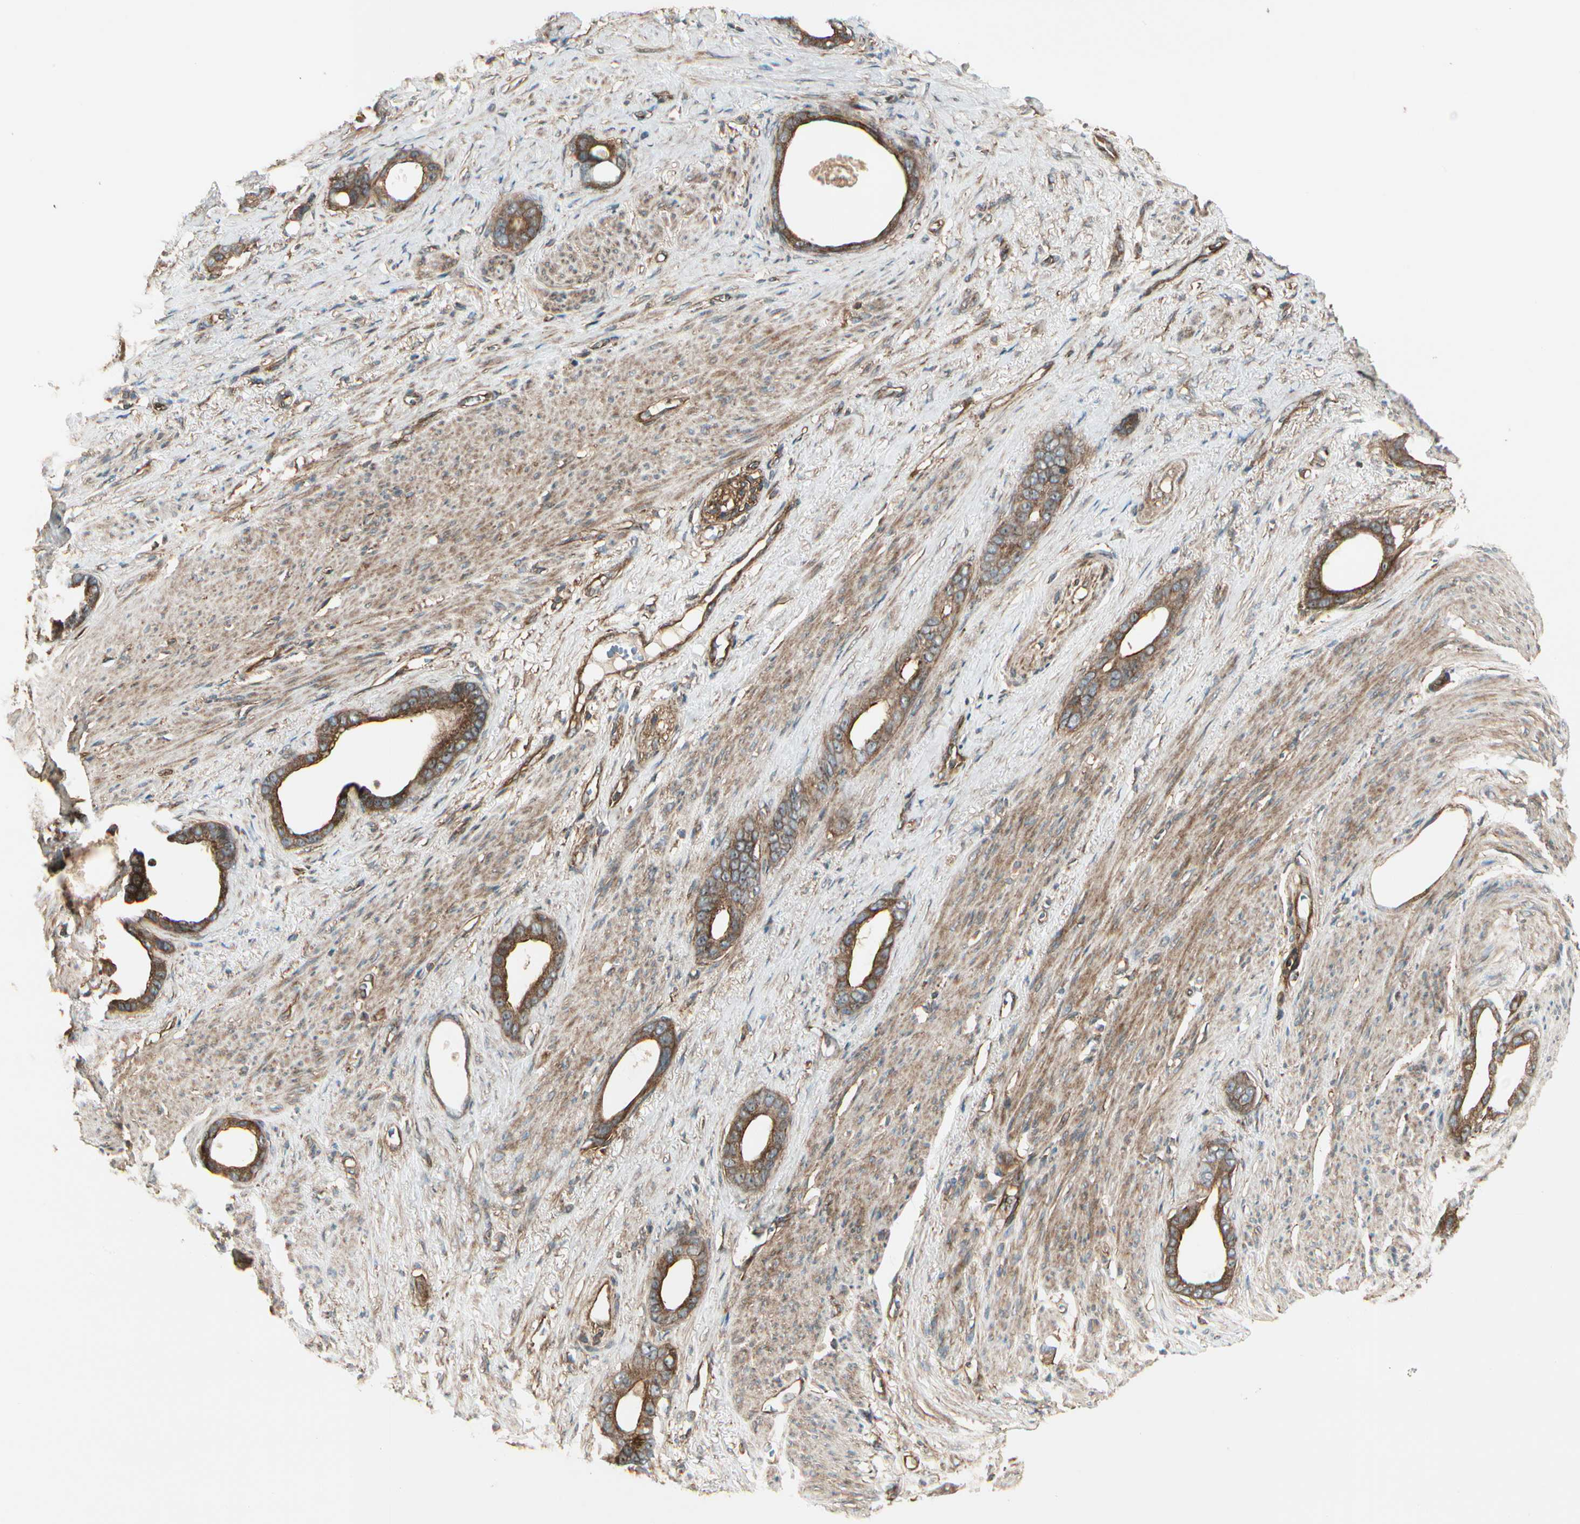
{"staining": {"intensity": "strong", "quantity": ">75%", "location": "cytoplasmic/membranous"}, "tissue": "stomach cancer", "cell_type": "Tumor cells", "image_type": "cancer", "snomed": [{"axis": "morphology", "description": "Adenocarcinoma, NOS"}, {"axis": "topography", "description": "Stomach"}], "caption": "Stomach adenocarcinoma was stained to show a protein in brown. There is high levels of strong cytoplasmic/membranous staining in about >75% of tumor cells. (Stains: DAB (3,3'-diaminobenzidine) in brown, nuclei in blue, Microscopy: brightfield microscopy at high magnification).", "gene": "FKBP15", "patient": {"sex": "female", "age": 75}}